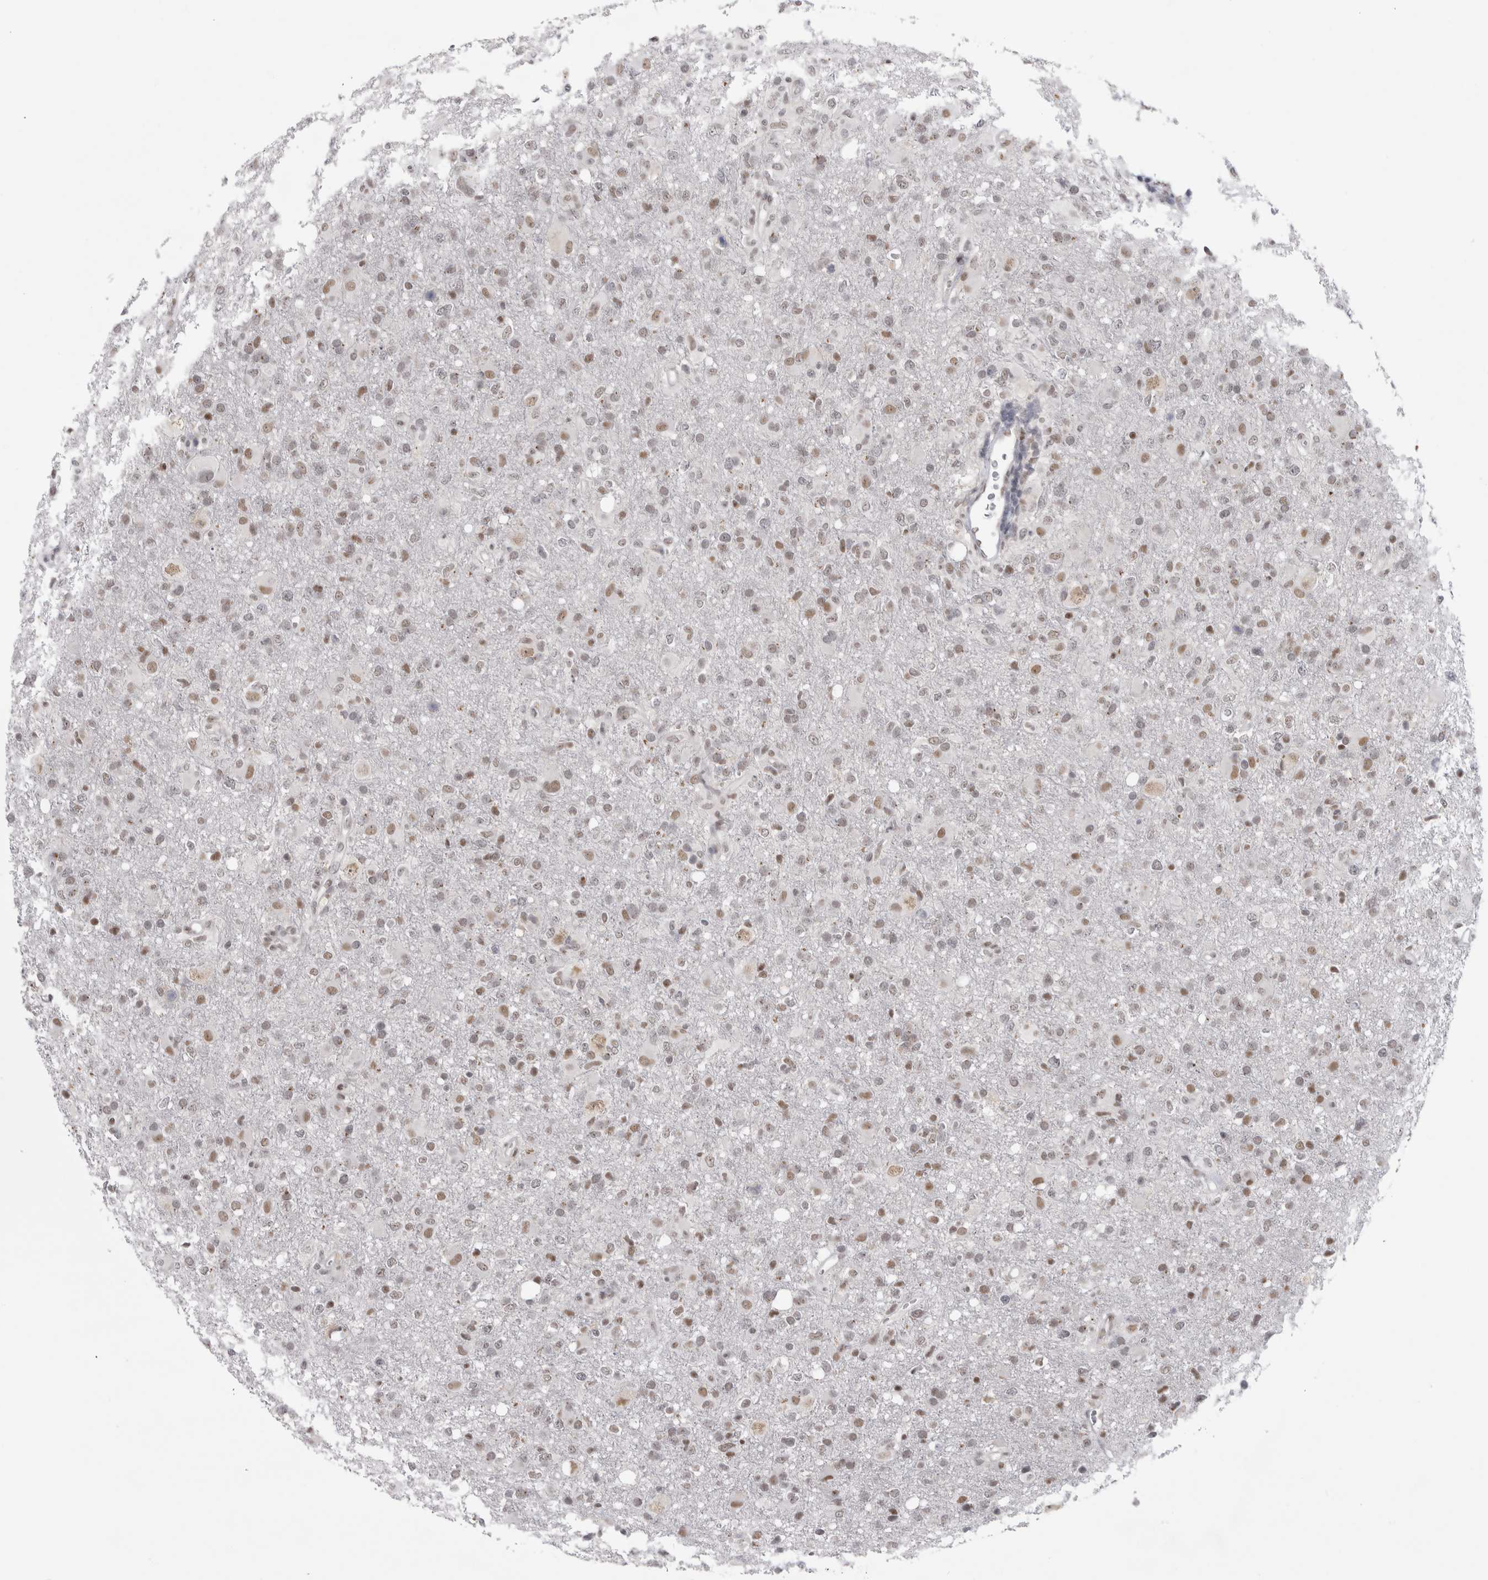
{"staining": {"intensity": "moderate", "quantity": "25%-75%", "location": "nuclear"}, "tissue": "glioma", "cell_type": "Tumor cells", "image_type": "cancer", "snomed": [{"axis": "morphology", "description": "Glioma, malignant, High grade"}, {"axis": "topography", "description": "Brain"}], "caption": "Malignant high-grade glioma was stained to show a protein in brown. There is medium levels of moderate nuclear staining in about 25%-75% of tumor cells. (brown staining indicates protein expression, while blue staining denotes nuclei).", "gene": "PSMB2", "patient": {"sex": "female", "age": 57}}